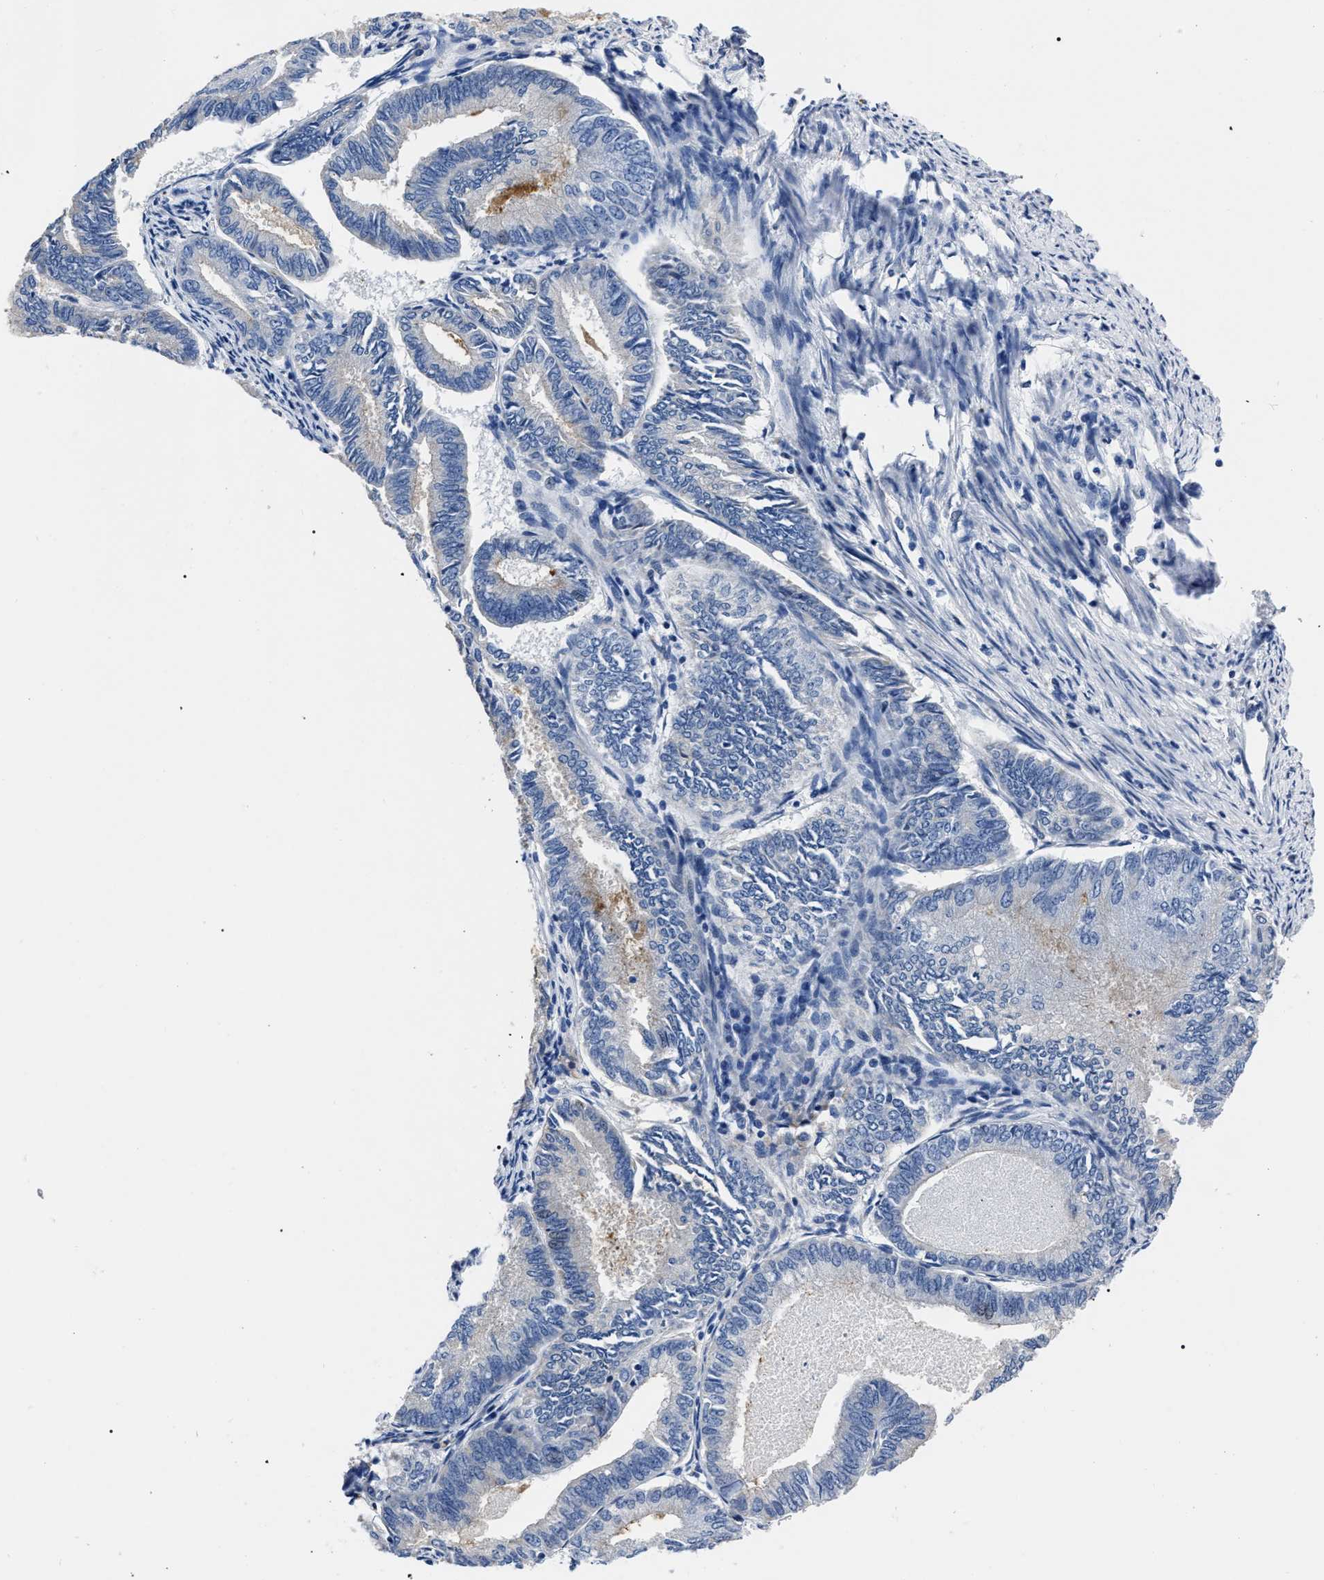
{"staining": {"intensity": "weak", "quantity": "<25%", "location": "cytoplasmic/membranous"}, "tissue": "endometrial cancer", "cell_type": "Tumor cells", "image_type": "cancer", "snomed": [{"axis": "morphology", "description": "Adenocarcinoma, NOS"}, {"axis": "topography", "description": "Endometrium"}], "caption": "Tumor cells show no significant staining in adenocarcinoma (endometrial). (Immunohistochemistry (ihc), brightfield microscopy, high magnification).", "gene": "MOV10L1", "patient": {"sex": "female", "age": 86}}